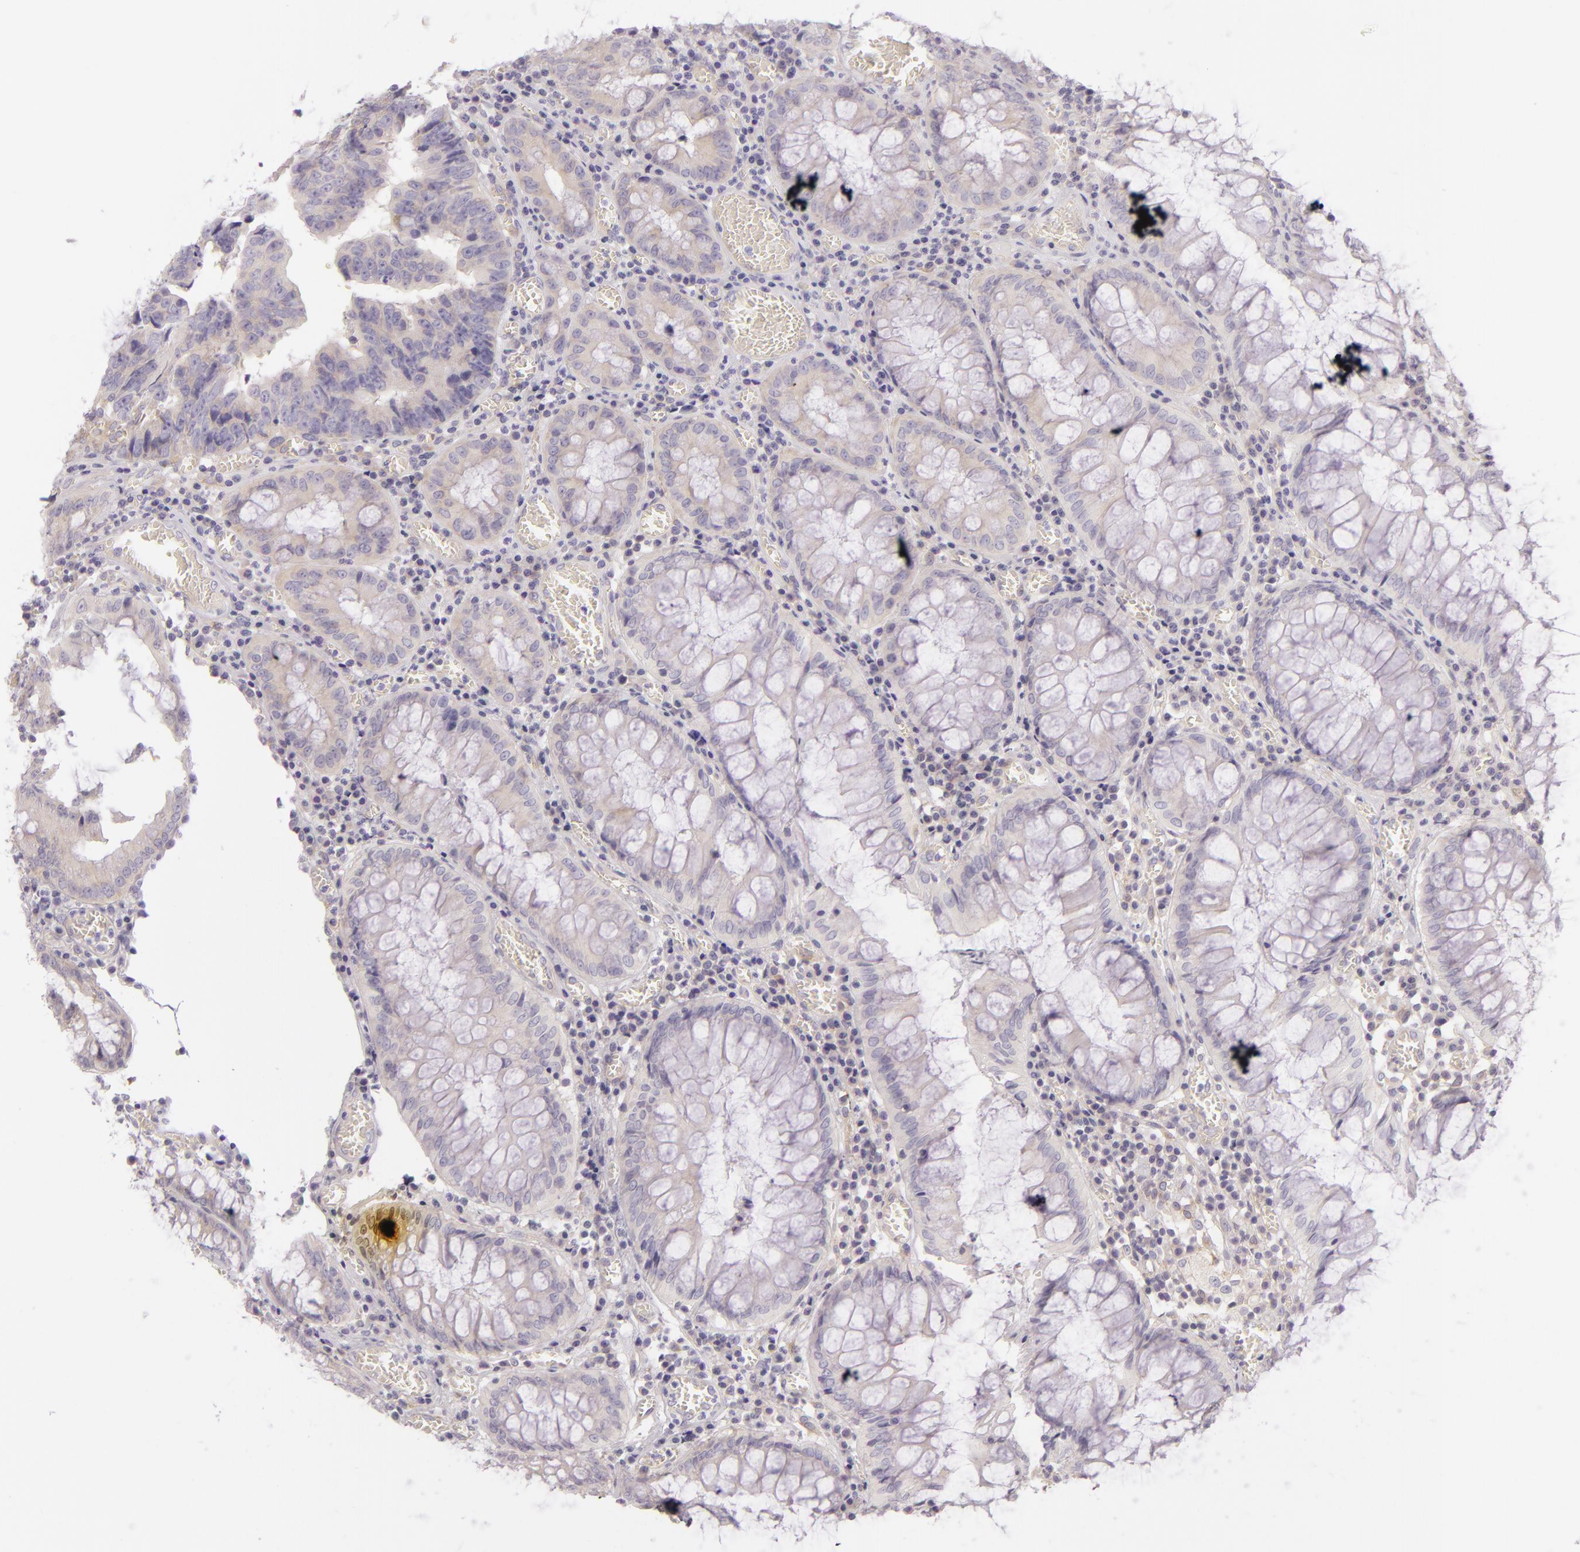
{"staining": {"intensity": "negative", "quantity": "none", "location": "none"}, "tissue": "colorectal cancer", "cell_type": "Tumor cells", "image_type": "cancer", "snomed": [{"axis": "morphology", "description": "Adenocarcinoma, NOS"}, {"axis": "topography", "description": "Rectum"}], "caption": "Human colorectal cancer stained for a protein using immunohistochemistry (IHC) displays no expression in tumor cells.", "gene": "ZC3H7B", "patient": {"sex": "female", "age": 98}}